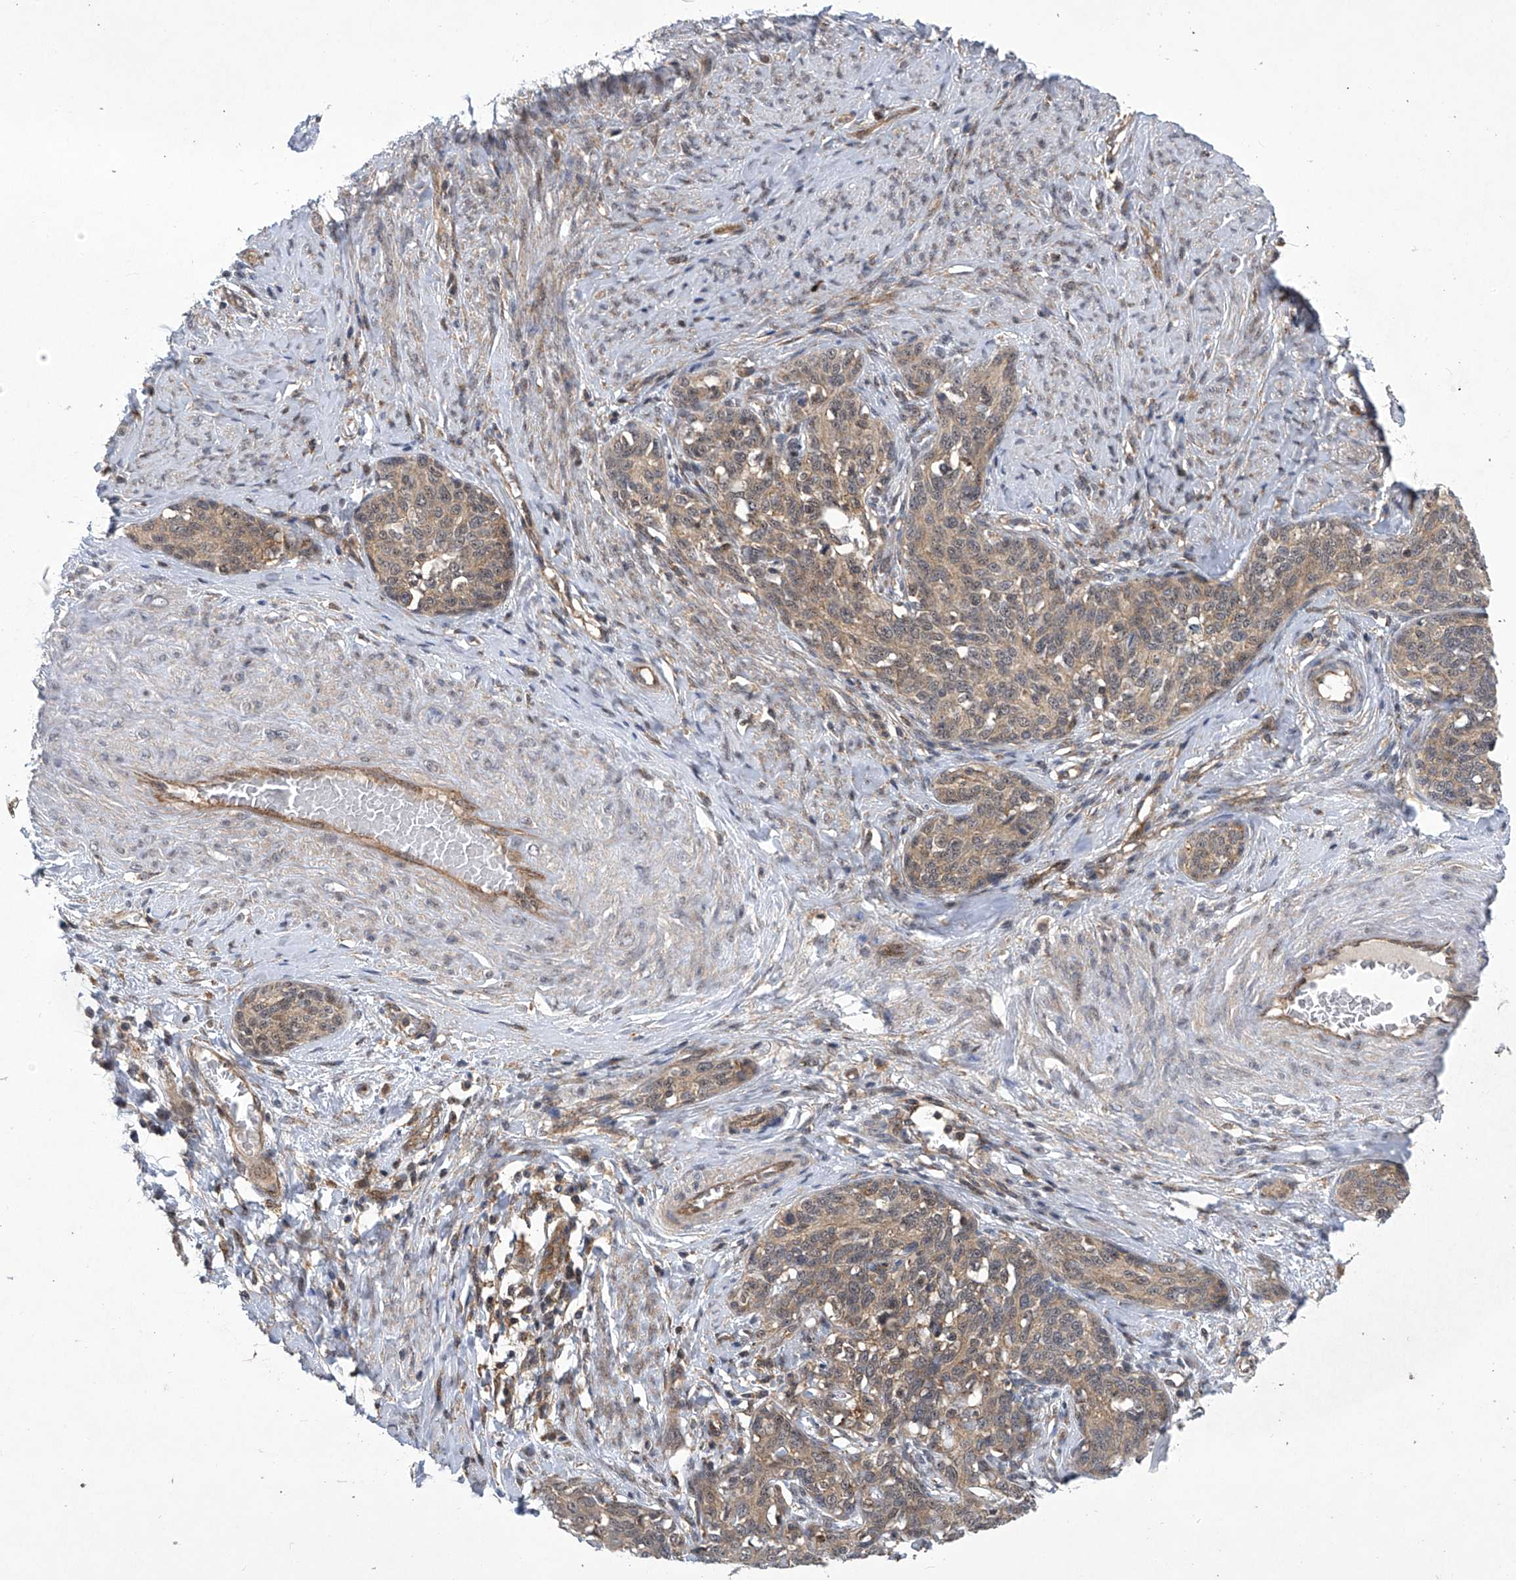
{"staining": {"intensity": "weak", "quantity": "<25%", "location": "cytoplasmic/membranous"}, "tissue": "cervical cancer", "cell_type": "Tumor cells", "image_type": "cancer", "snomed": [{"axis": "morphology", "description": "Squamous cell carcinoma, NOS"}, {"axis": "morphology", "description": "Adenocarcinoma, NOS"}, {"axis": "topography", "description": "Cervix"}], "caption": "DAB immunohistochemical staining of cervical cancer (adenocarcinoma) demonstrates no significant positivity in tumor cells.", "gene": "CISH", "patient": {"sex": "female", "age": 52}}